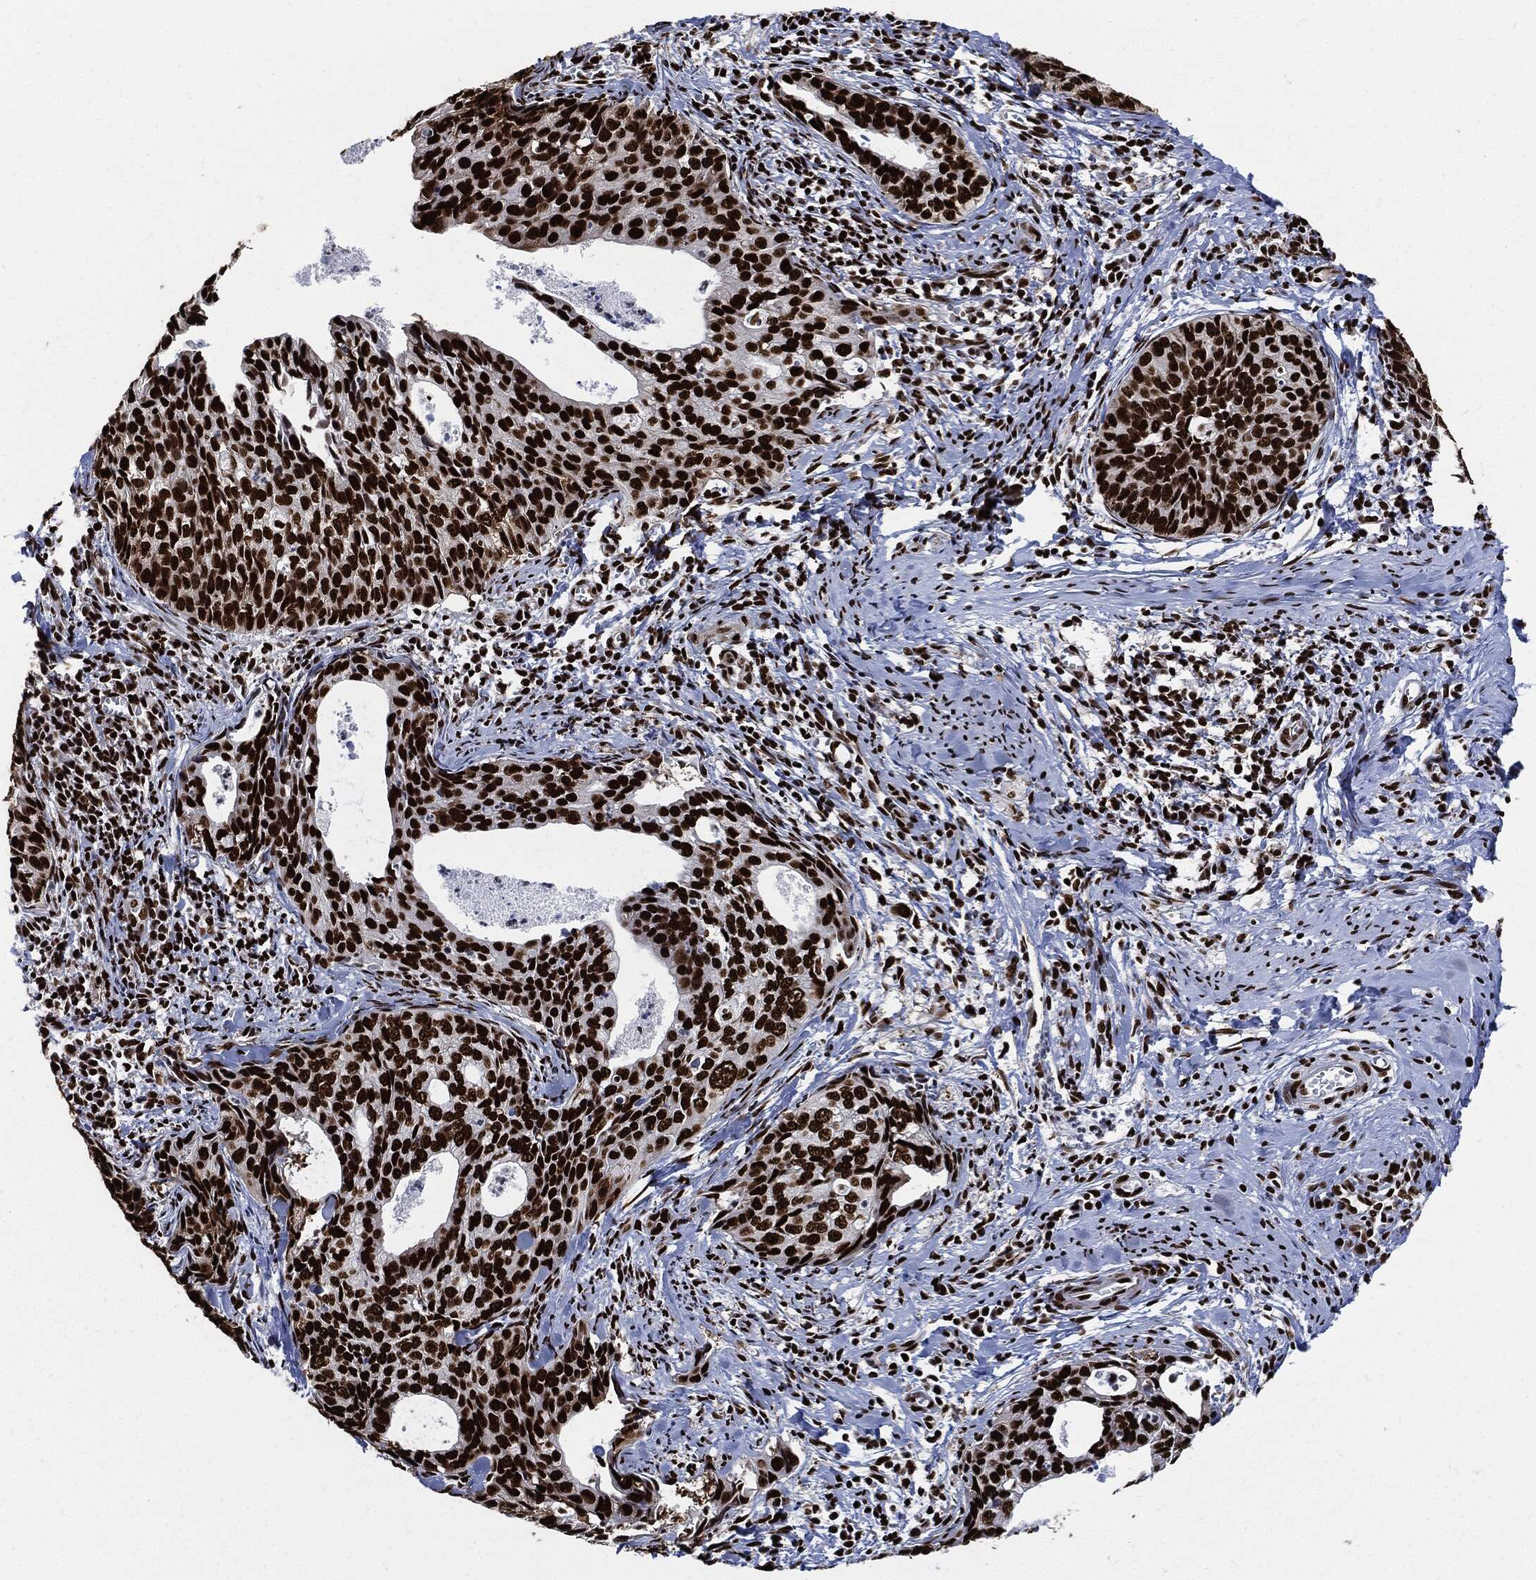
{"staining": {"intensity": "strong", "quantity": ">75%", "location": "nuclear"}, "tissue": "cervical cancer", "cell_type": "Tumor cells", "image_type": "cancer", "snomed": [{"axis": "morphology", "description": "Squamous cell carcinoma, NOS"}, {"axis": "topography", "description": "Cervix"}], "caption": "Immunohistochemical staining of cervical squamous cell carcinoma shows high levels of strong nuclear protein positivity in approximately >75% of tumor cells. The staining is performed using DAB brown chromogen to label protein expression. The nuclei are counter-stained blue using hematoxylin.", "gene": "RECQL", "patient": {"sex": "female", "age": 29}}